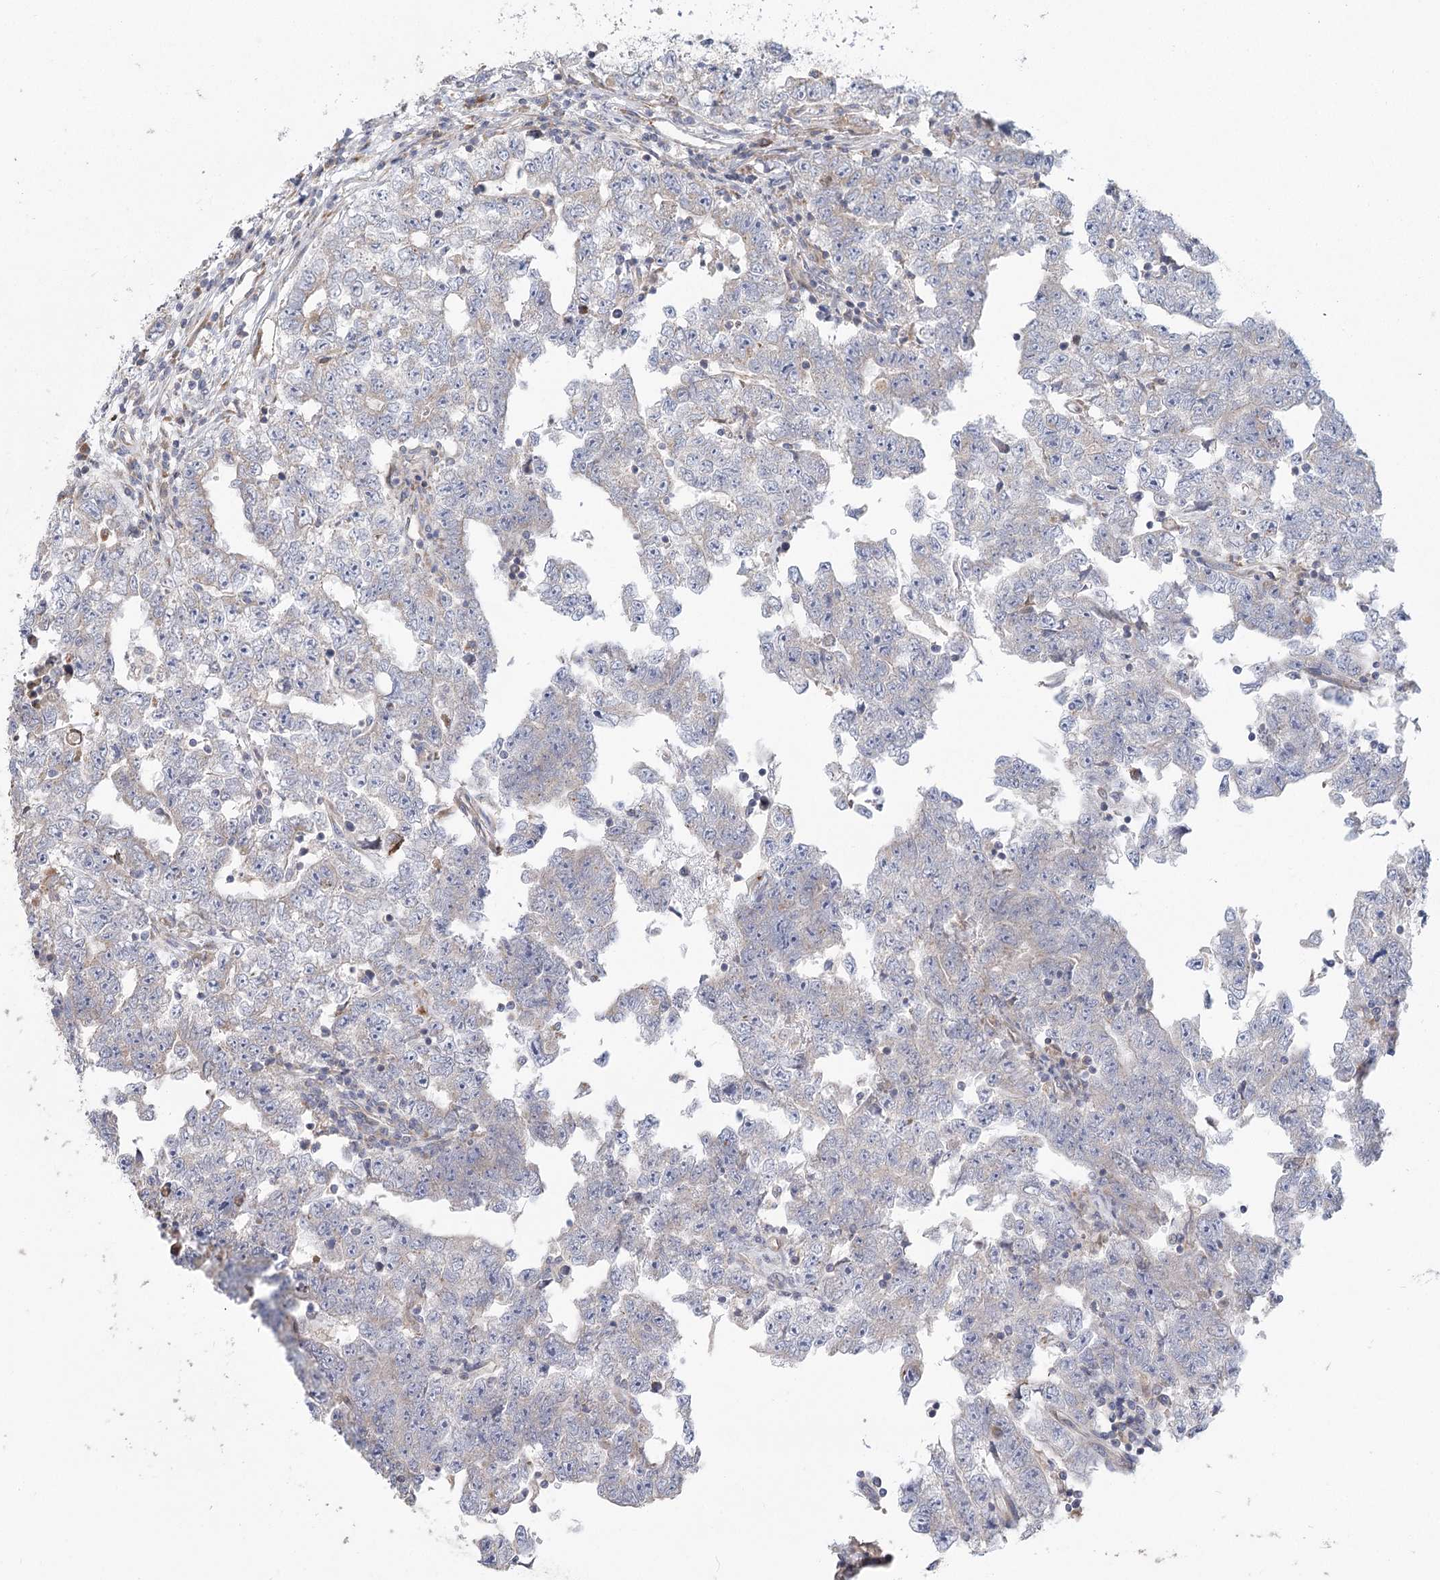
{"staining": {"intensity": "negative", "quantity": "none", "location": "none"}, "tissue": "testis cancer", "cell_type": "Tumor cells", "image_type": "cancer", "snomed": [{"axis": "morphology", "description": "Carcinoma, Embryonal, NOS"}, {"axis": "topography", "description": "Testis"}], "caption": "Testis embryonal carcinoma was stained to show a protein in brown. There is no significant staining in tumor cells. Brightfield microscopy of IHC stained with DAB (3,3'-diaminobenzidine) (brown) and hematoxylin (blue), captured at high magnification.", "gene": "CNTLN", "patient": {"sex": "male", "age": 25}}